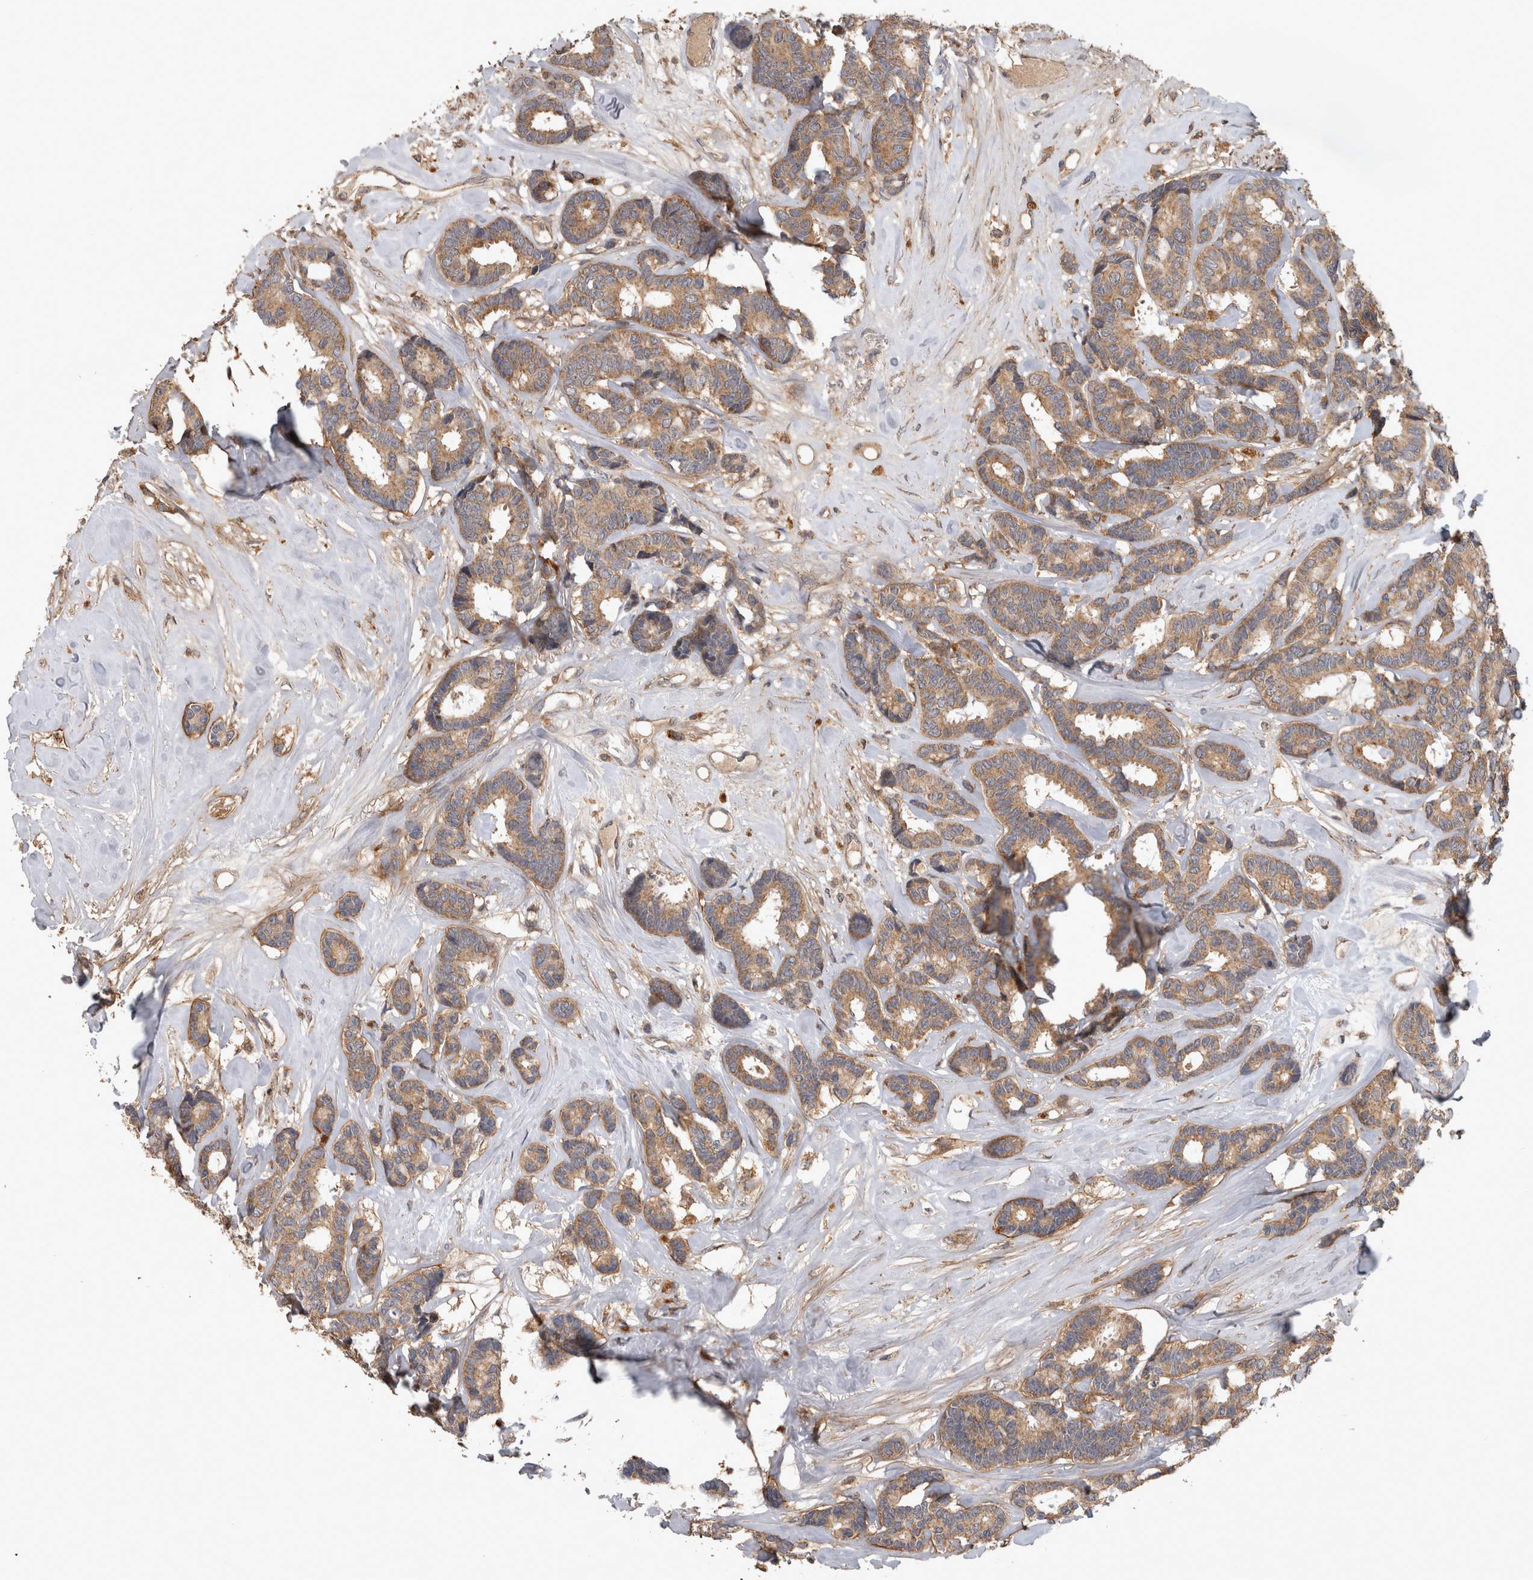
{"staining": {"intensity": "moderate", "quantity": ">75%", "location": "cytoplasmic/membranous"}, "tissue": "breast cancer", "cell_type": "Tumor cells", "image_type": "cancer", "snomed": [{"axis": "morphology", "description": "Duct carcinoma"}, {"axis": "topography", "description": "Breast"}], "caption": "Intraductal carcinoma (breast) stained with a brown dye shows moderate cytoplasmic/membranous positive staining in about >75% of tumor cells.", "gene": "TRMT61B", "patient": {"sex": "female", "age": 87}}